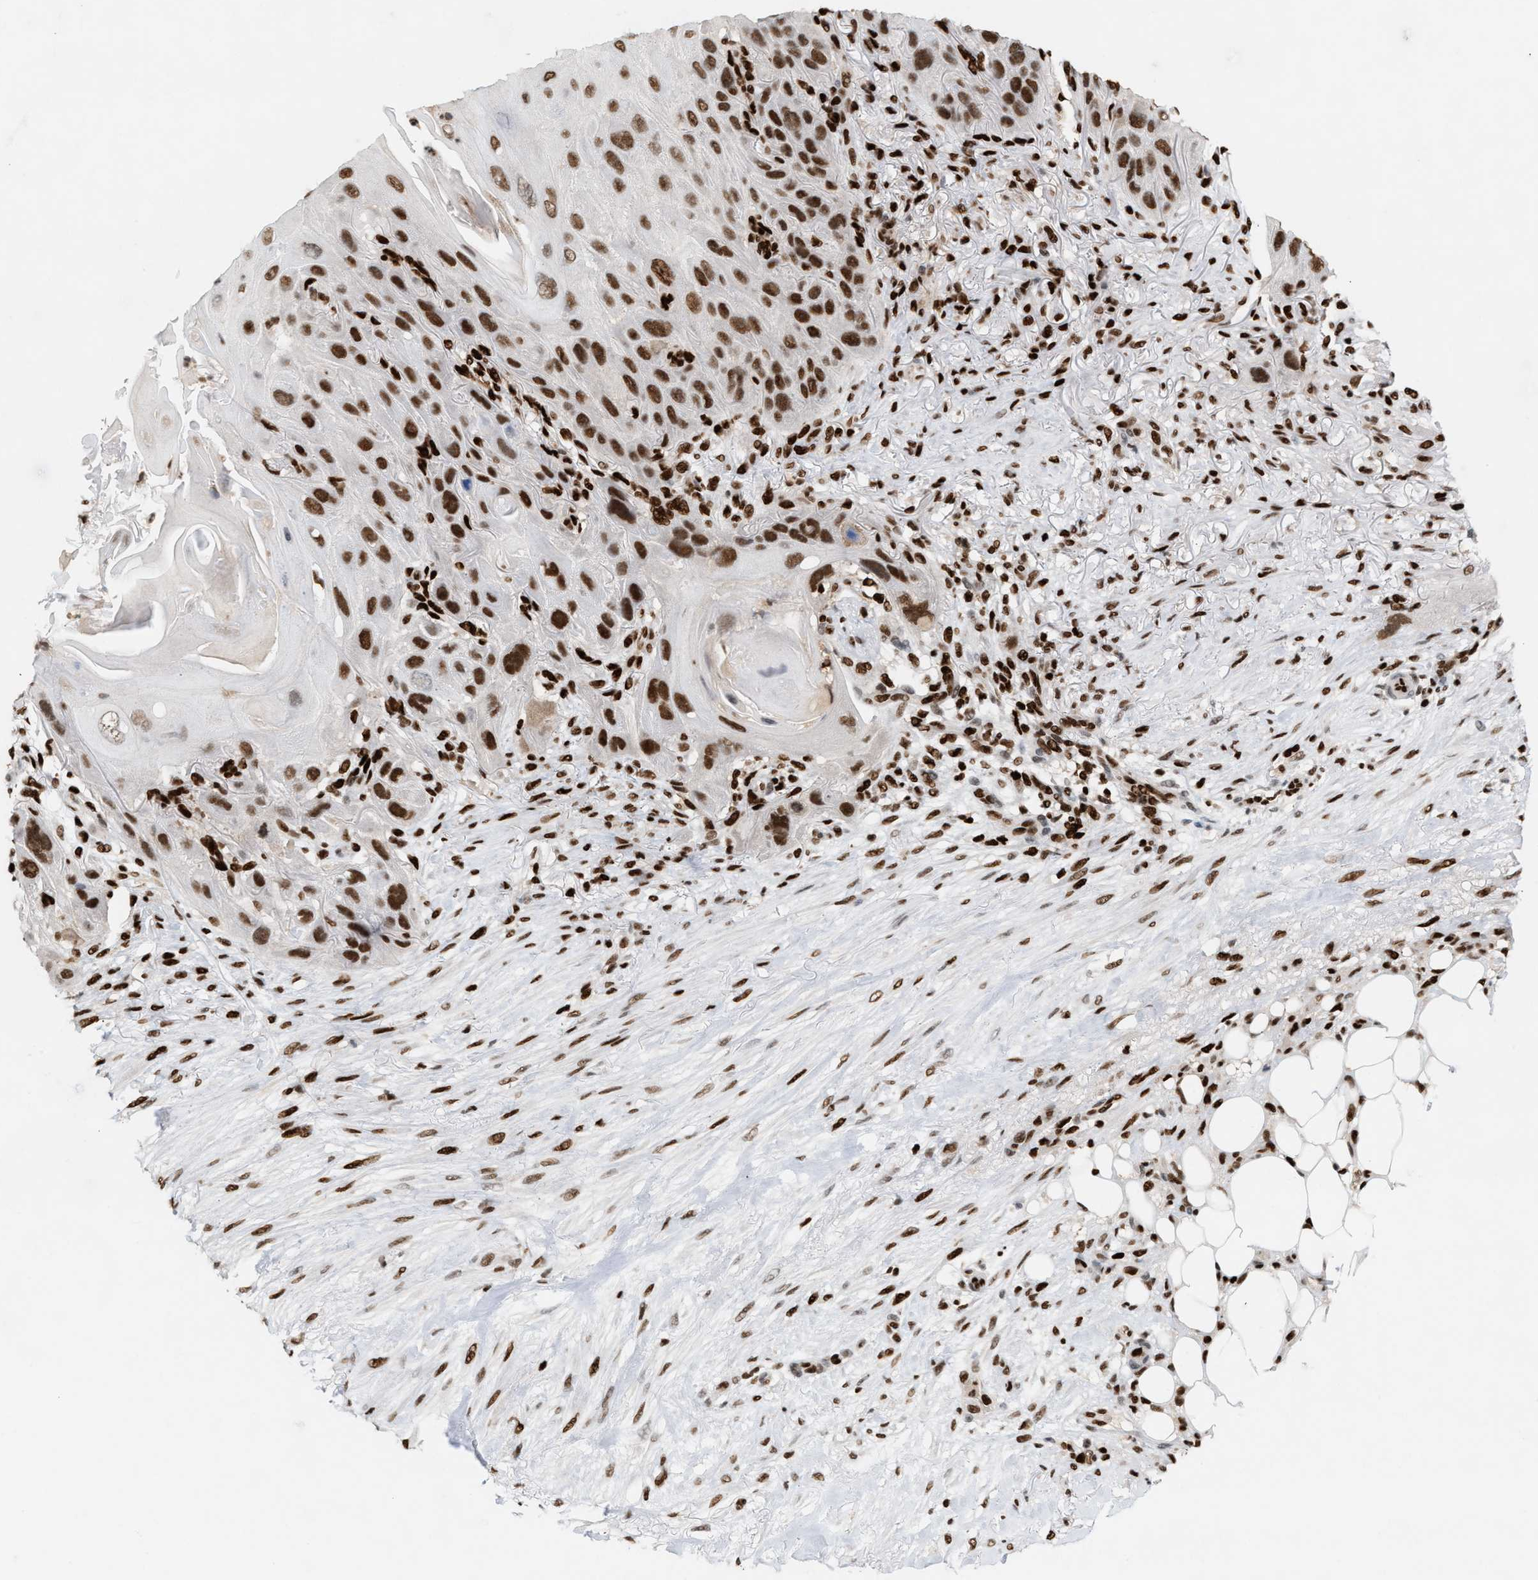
{"staining": {"intensity": "strong", "quantity": ">75%", "location": "nuclear"}, "tissue": "skin cancer", "cell_type": "Tumor cells", "image_type": "cancer", "snomed": [{"axis": "morphology", "description": "Squamous cell carcinoma, NOS"}, {"axis": "topography", "description": "Skin"}], "caption": "Immunohistochemical staining of human squamous cell carcinoma (skin) exhibits high levels of strong nuclear staining in approximately >75% of tumor cells.", "gene": "RNASEK-C17orf49", "patient": {"sex": "female", "age": 77}}